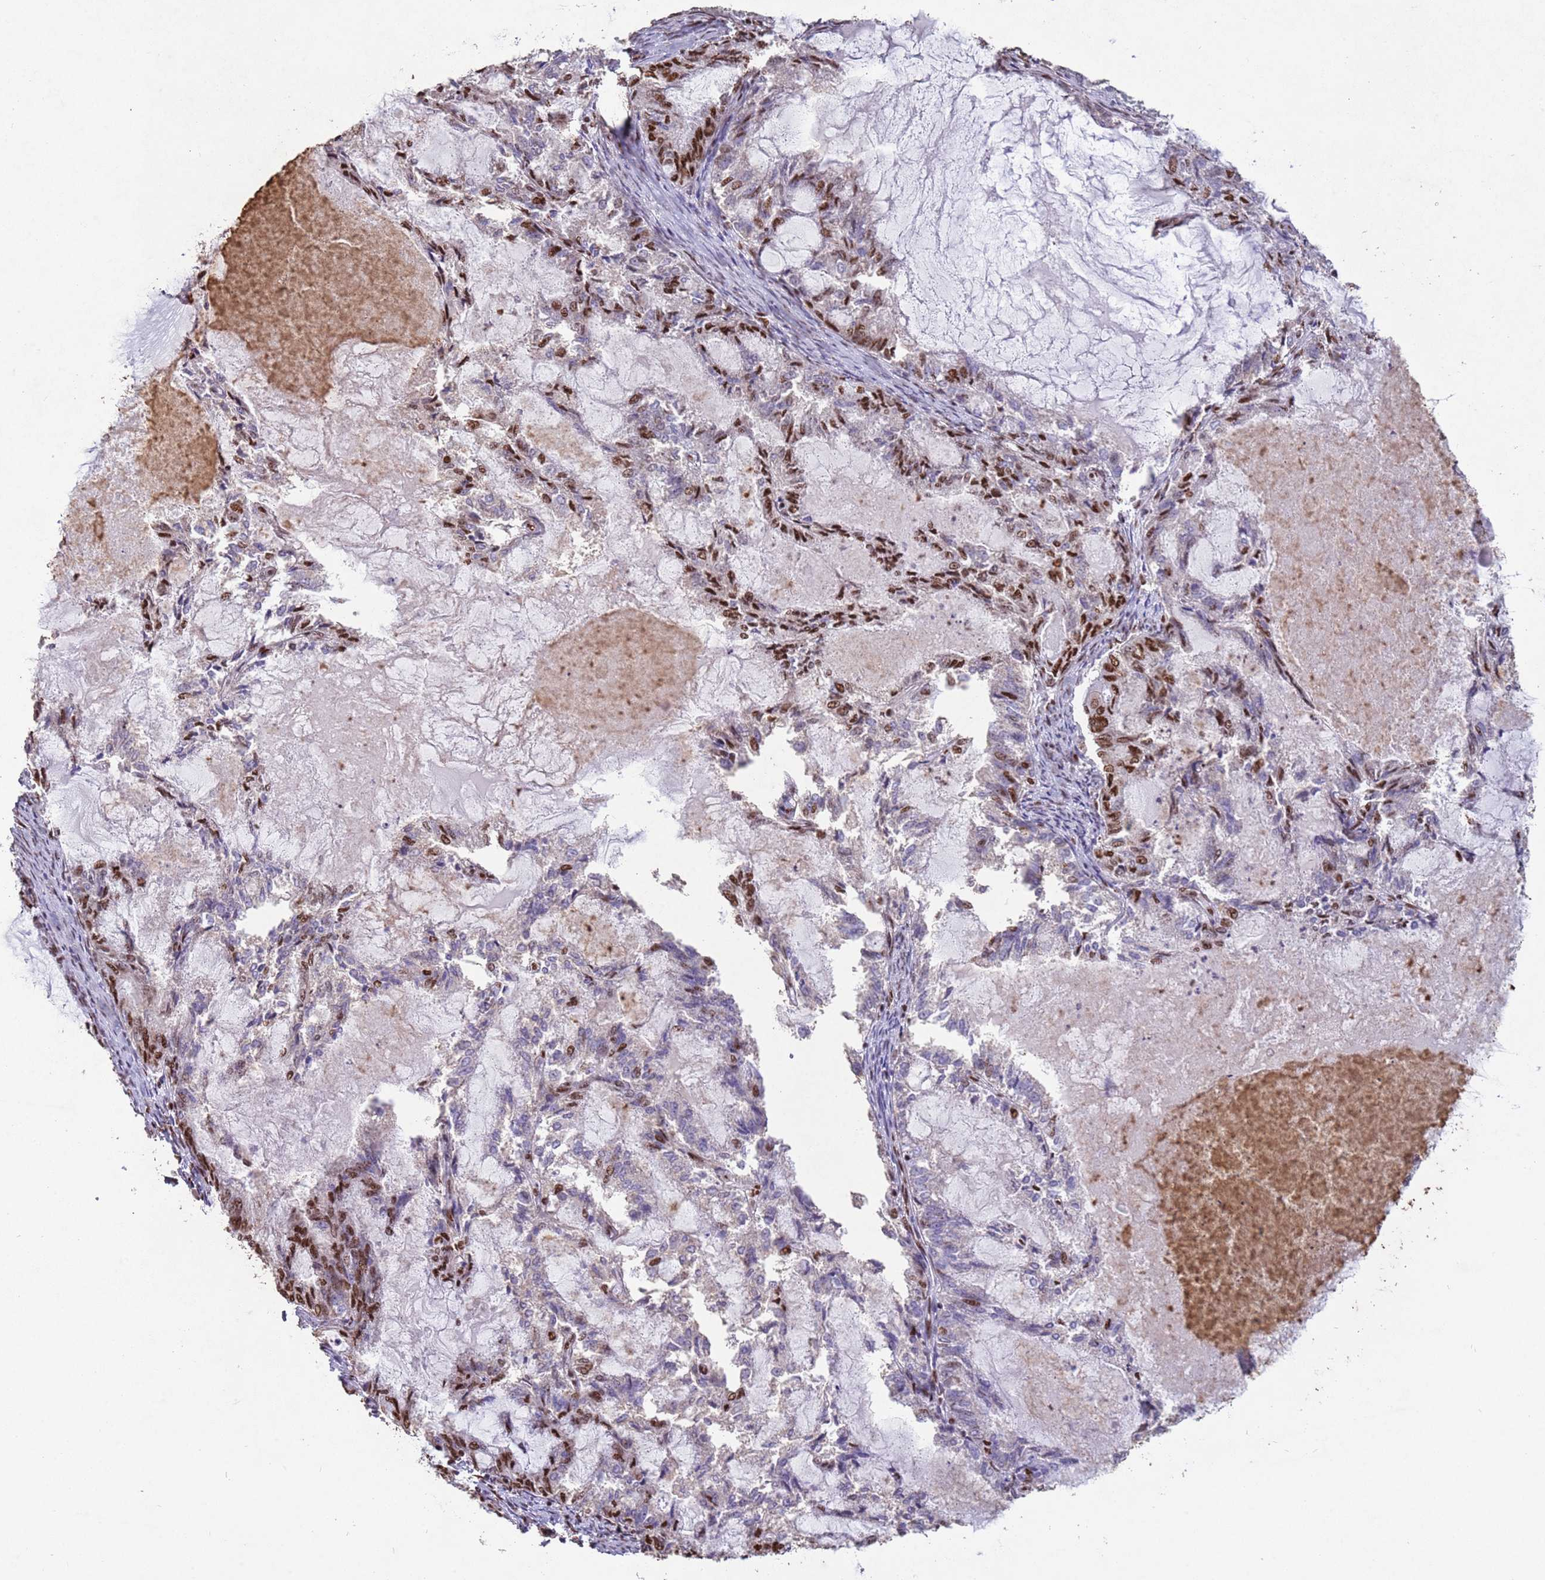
{"staining": {"intensity": "moderate", "quantity": ">75%", "location": "nuclear"}, "tissue": "endometrial cancer", "cell_type": "Tumor cells", "image_type": "cancer", "snomed": [{"axis": "morphology", "description": "Adenocarcinoma, NOS"}, {"axis": "topography", "description": "Endometrium"}], "caption": "IHC staining of adenocarcinoma (endometrial), which displays medium levels of moderate nuclear positivity in approximately >75% of tumor cells indicating moderate nuclear protein expression. The staining was performed using DAB (brown) for protein detection and nuclei were counterstained in hematoxylin (blue).", "gene": "ESF1", "patient": {"sex": "female", "age": 86}}